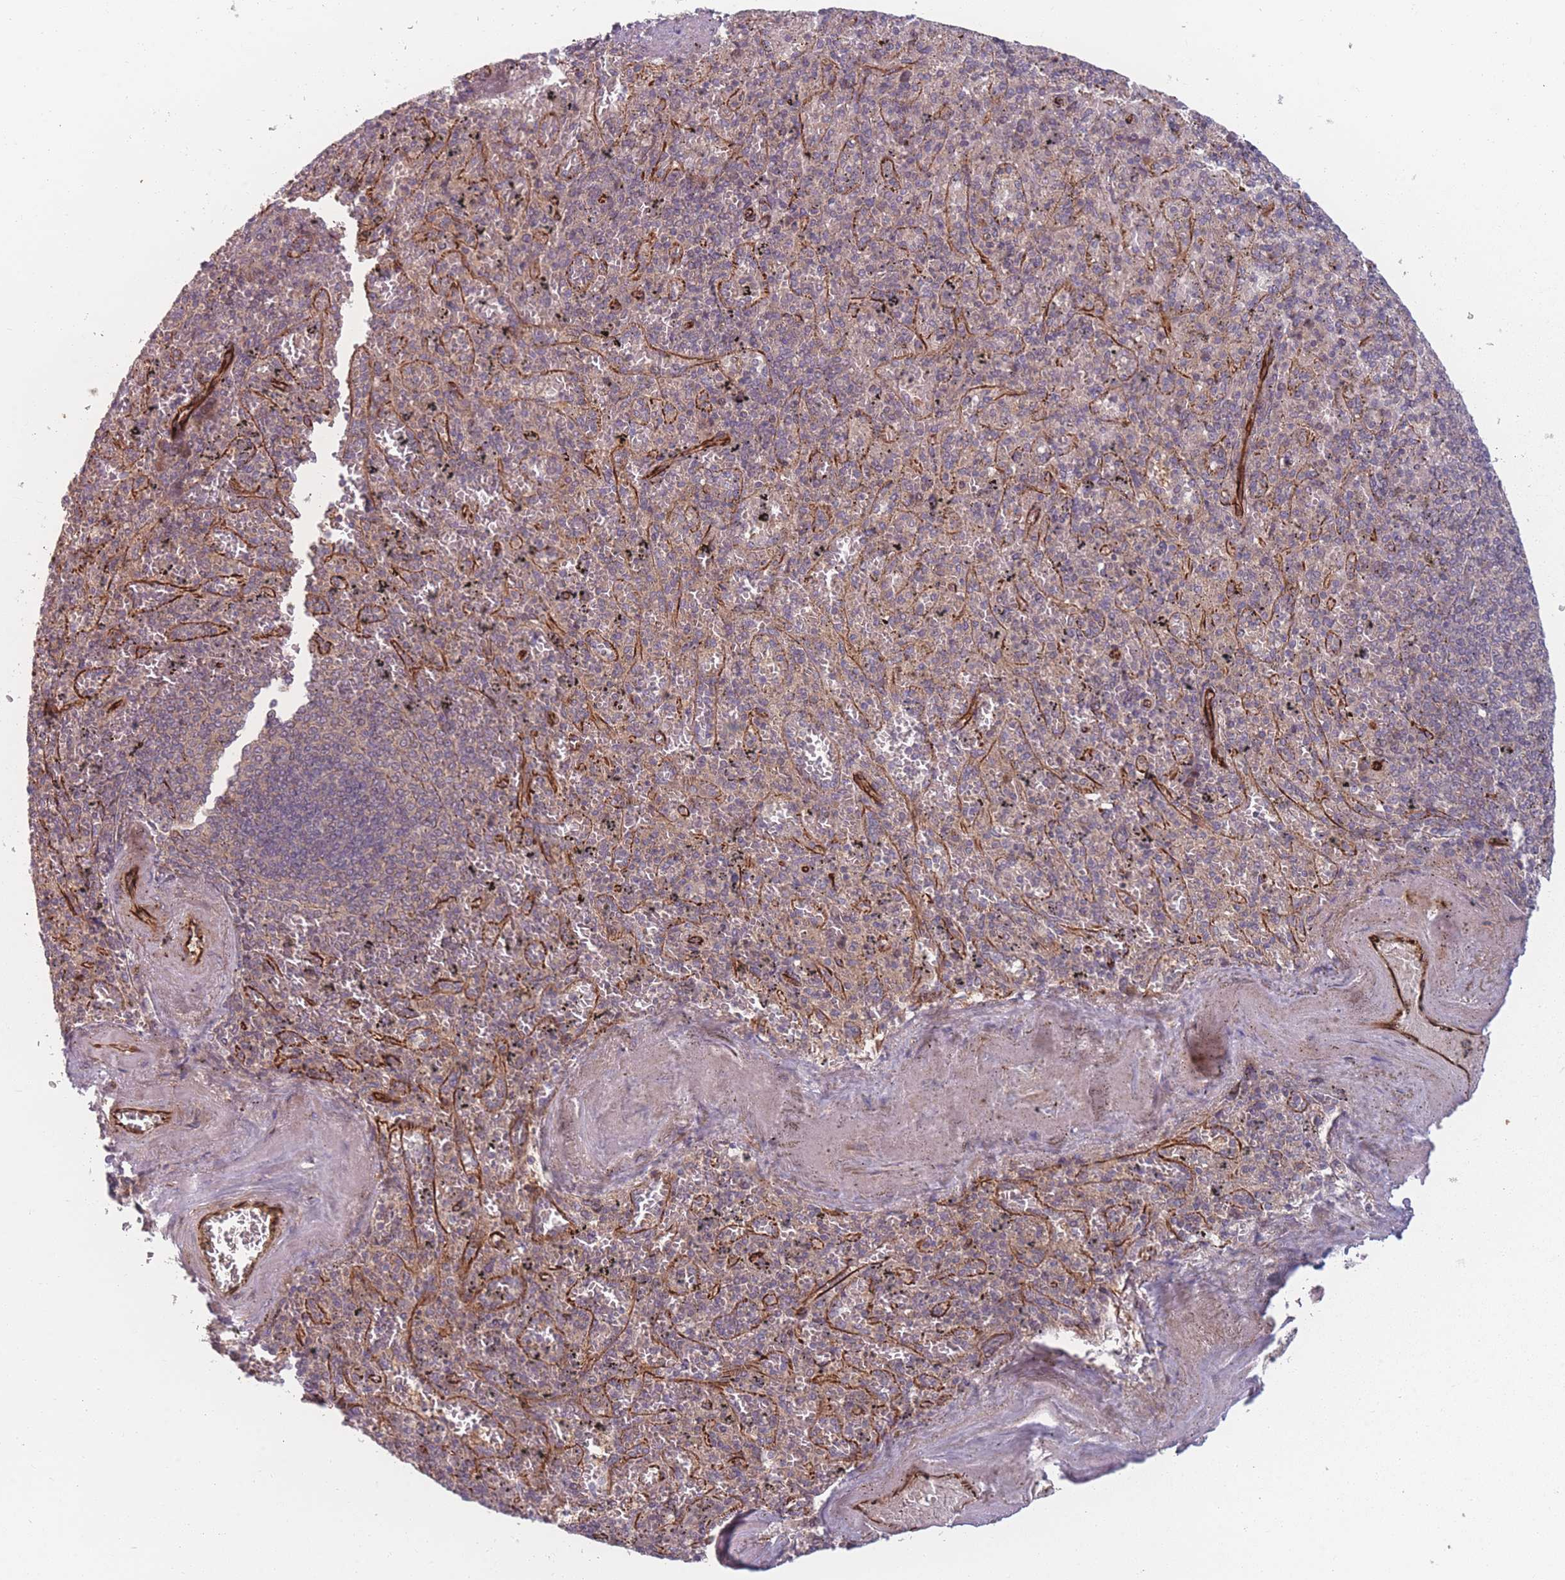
{"staining": {"intensity": "negative", "quantity": "none", "location": "none"}, "tissue": "spleen", "cell_type": "Cells in red pulp", "image_type": "normal", "snomed": [{"axis": "morphology", "description": "Normal tissue, NOS"}, {"axis": "topography", "description": "Spleen"}], "caption": "IHC micrograph of unremarkable spleen: spleen stained with DAB displays no significant protein expression in cells in red pulp. (DAB (3,3'-diaminobenzidine) IHC, high magnification).", "gene": "EEF1AKMT2", "patient": {"sex": "male", "age": 82}}